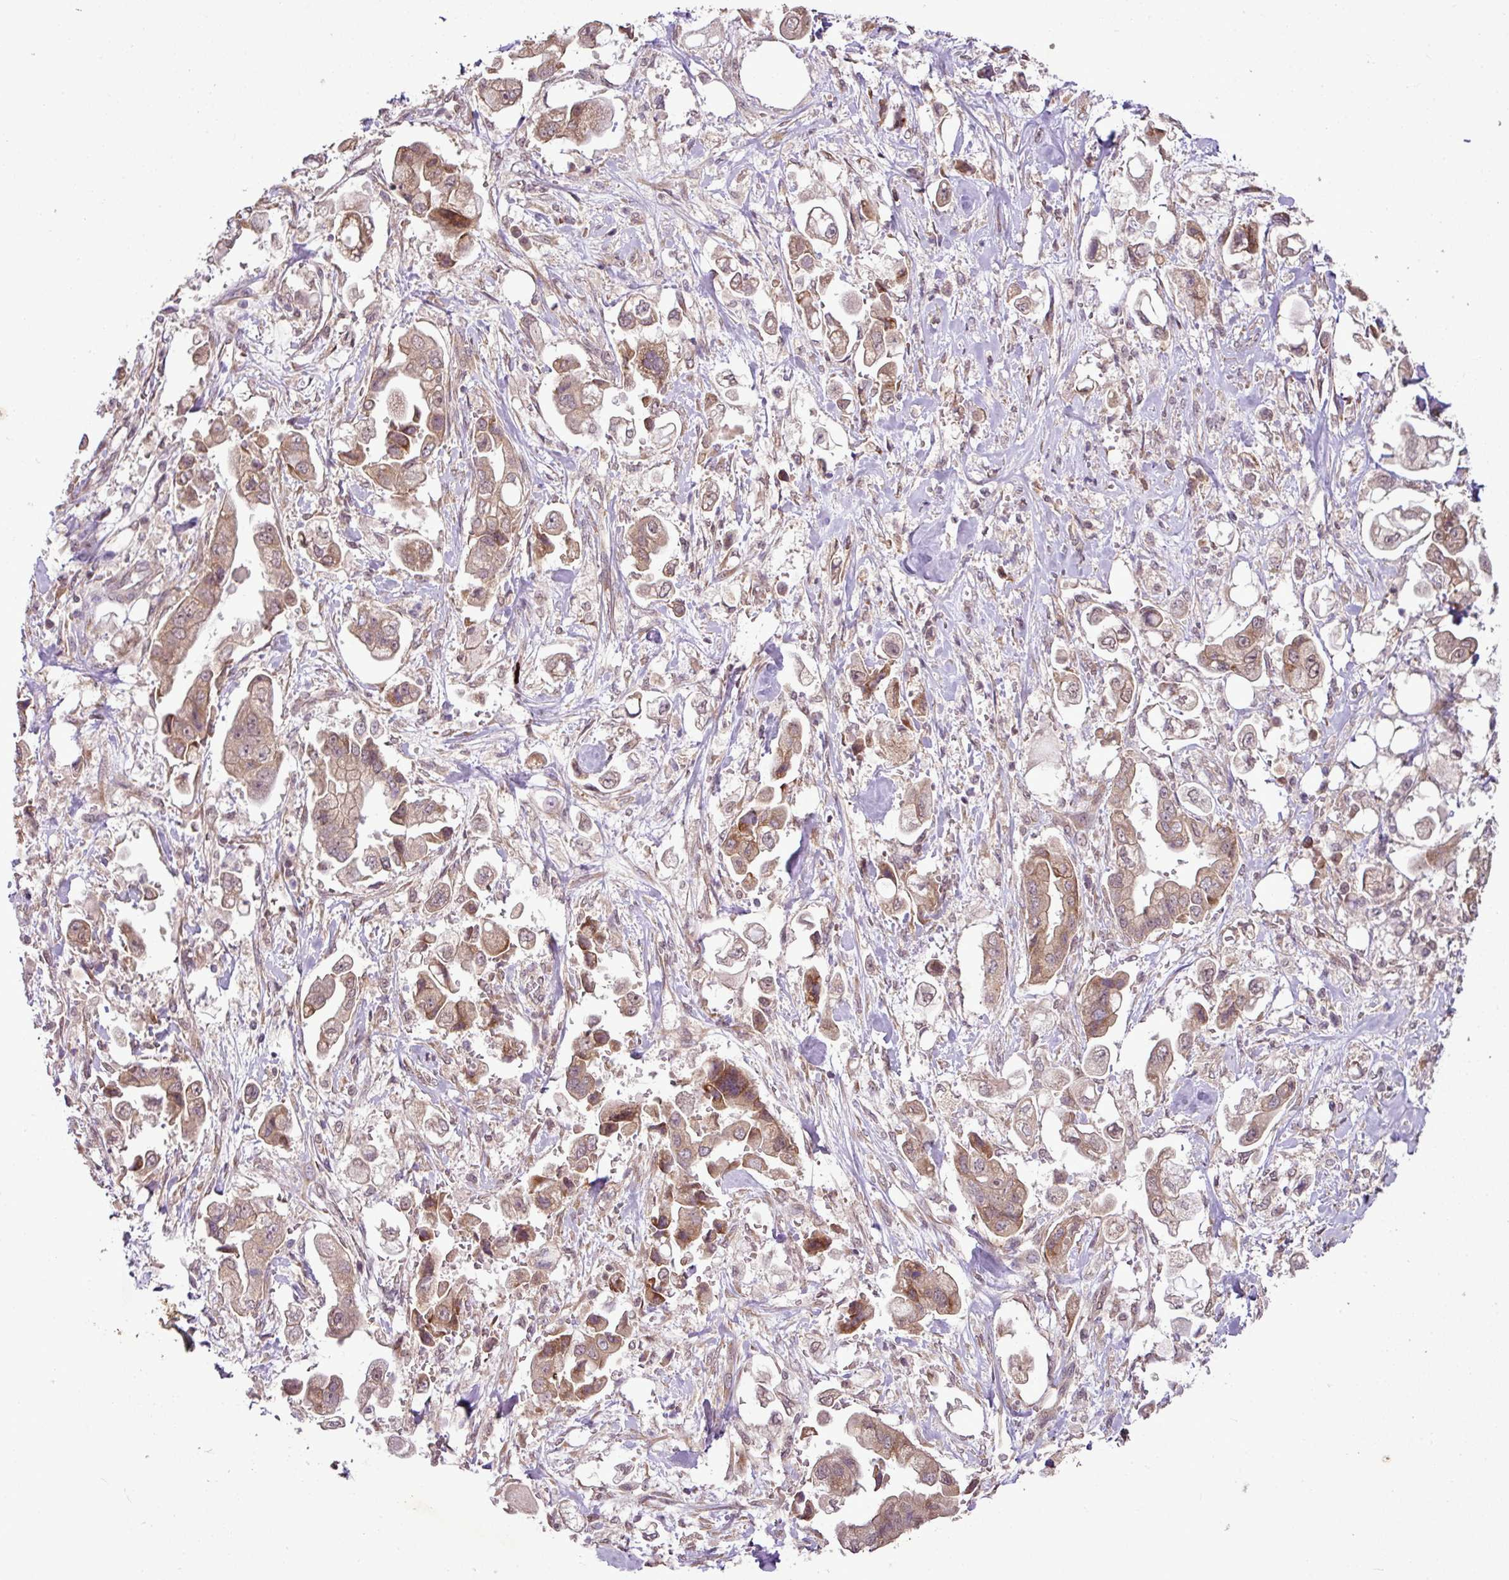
{"staining": {"intensity": "moderate", "quantity": ">75%", "location": "cytoplasmic/membranous,nuclear"}, "tissue": "stomach cancer", "cell_type": "Tumor cells", "image_type": "cancer", "snomed": [{"axis": "morphology", "description": "Adenocarcinoma, NOS"}, {"axis": "topography", "description": "Stomach"}], "caption": "Immunohistochemical staining of stomach cancer exhibits medium levels of moderate cytoplasmic/membranous and nuclear staining in approximately >75% of tumor cells.", "gene": "DNAAF4", "patient": {"sex": "male", "age": 62}}